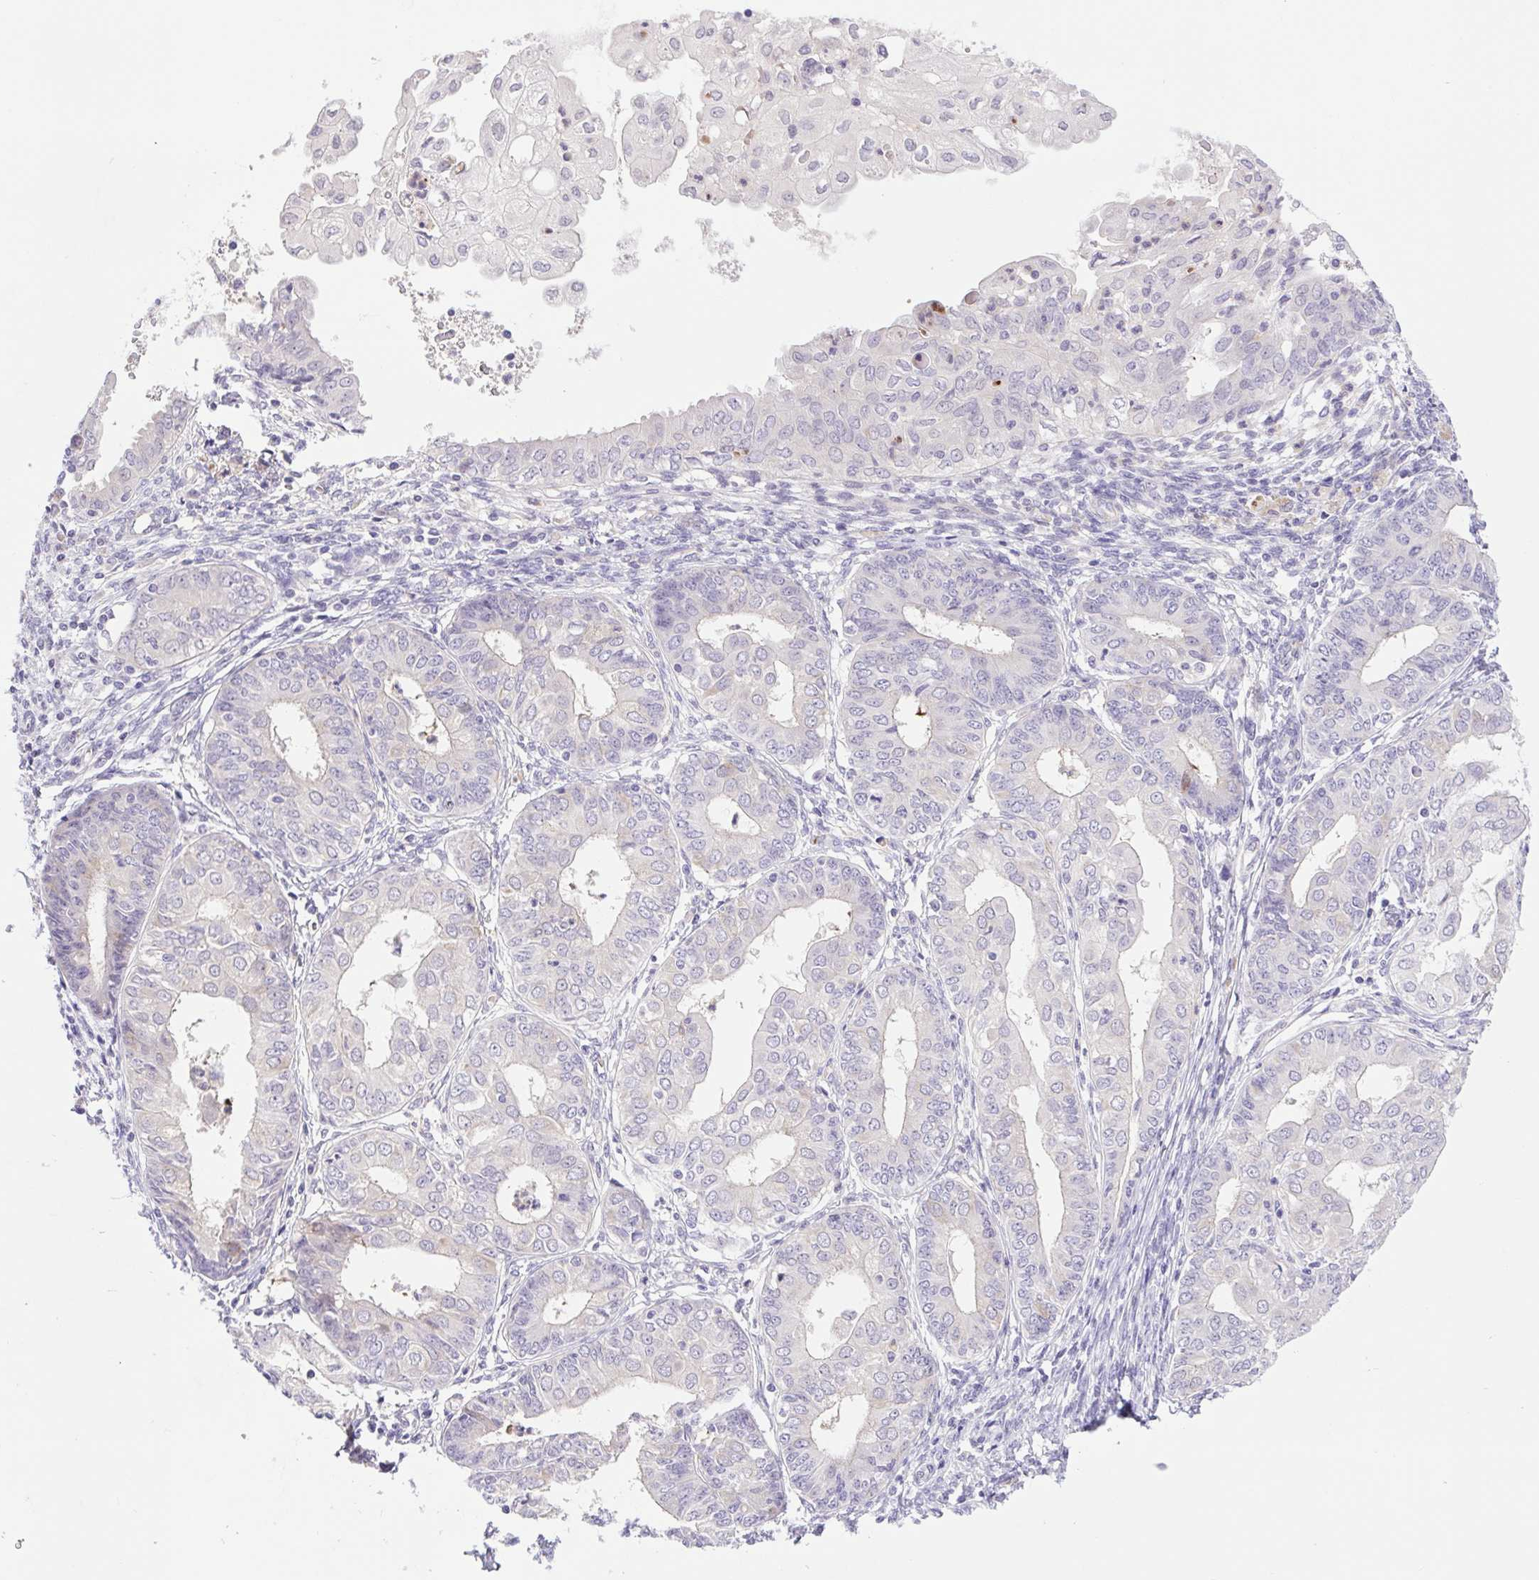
{"staining": {"intensity": "negative", "quantity": "none", "location": "none"}, "tissue": "endometrial cancer", "cell_type": "Tumor cells", "image_type": "cancer", "snomed": [{"axis": "morphology", "description": "Adenocarcinoma, NOS"}, {"axis": "topography", "description": "Endometrium"}], "caption": "The micrograph demonstrates no significant staining in tumor cells of endometrial cancer (adenocarcinoma).", "gene": "FAM177B", "patient": {"sex": "female", "age": 68}}